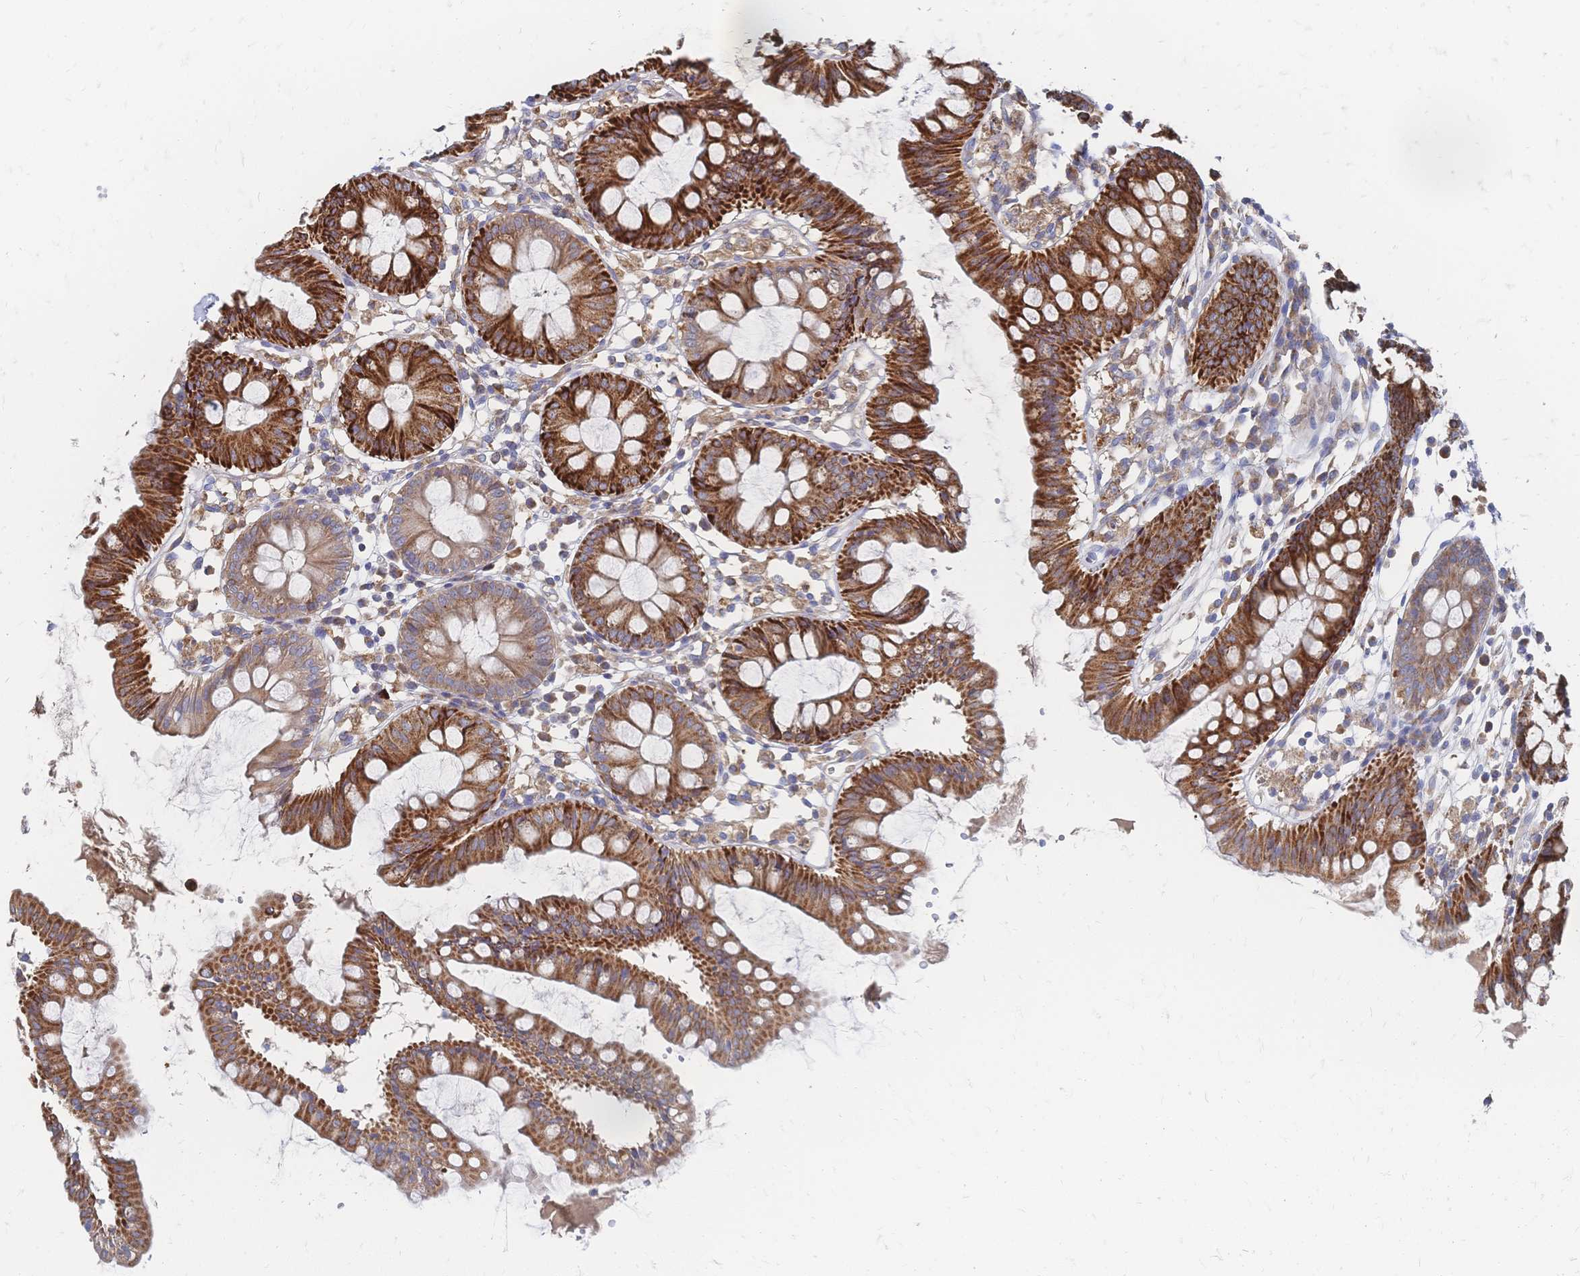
{"staining": {"intensity": "negative", "quantity": "none", "location": "none"}, "tissue": "colon", "cell_type": "Endothelial cells", "image_type": "normal", "snomed": [{"axis": "morphology", "description": "Normal tissue, NOS"}, {"axis": "topography", "description": "Colon"}], "caption": "Colon was stained to show a protein in brown. There is no significant expression in endothelial cells. The staining was performed using DAB (3,3'-diaminobenzidine) to visualize the protein expression in brown, while the nuclei were stained in blue with hematoxylin (Magnification: 20x).", "gene": "SORBS1", "patient": {"sex": "female", "age": 84}}